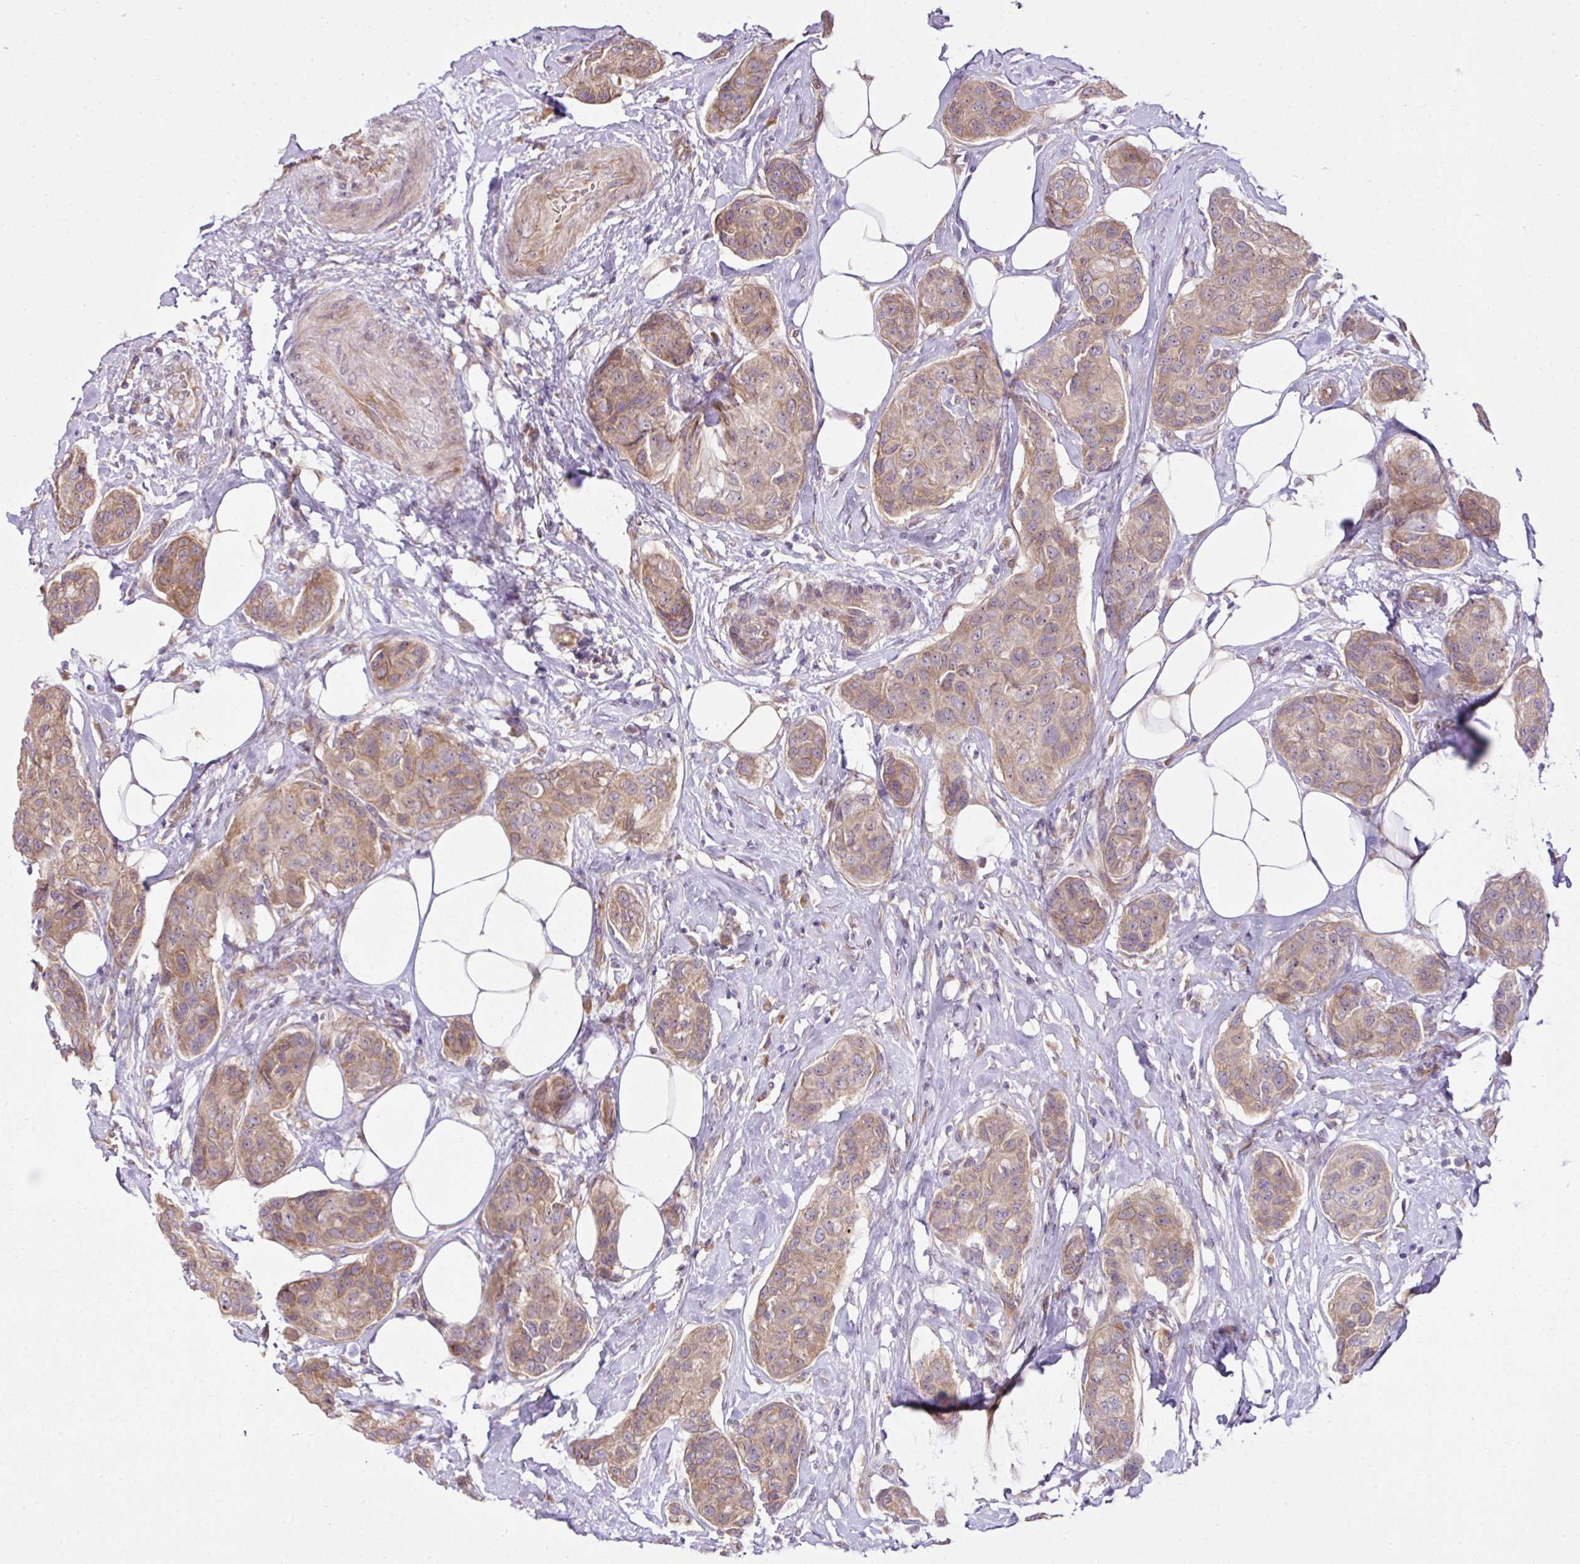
{"staining": {"intensity": "moderate", "quantity": ">75%", "location": "cytoplasmic/membranous"}, "tissue": "breast cancer", "cell_type": "Tumor cells", "image_type": "cancer", "snomed": [{"axis": "morphology", "description": "Duct carcinoma"}, {"axis": "topography", "description": "Breast"}, {"axis": "topography", "description": "Lymph node"}], "caption": "Intraductal carcinoma (breast) stained with a brown dye reveals moderate cytoplasmic/membranous positive positivity in about >75% of tumor cells.", "gene": "COX18", "patient": {"sex": "female", "age": 80}}